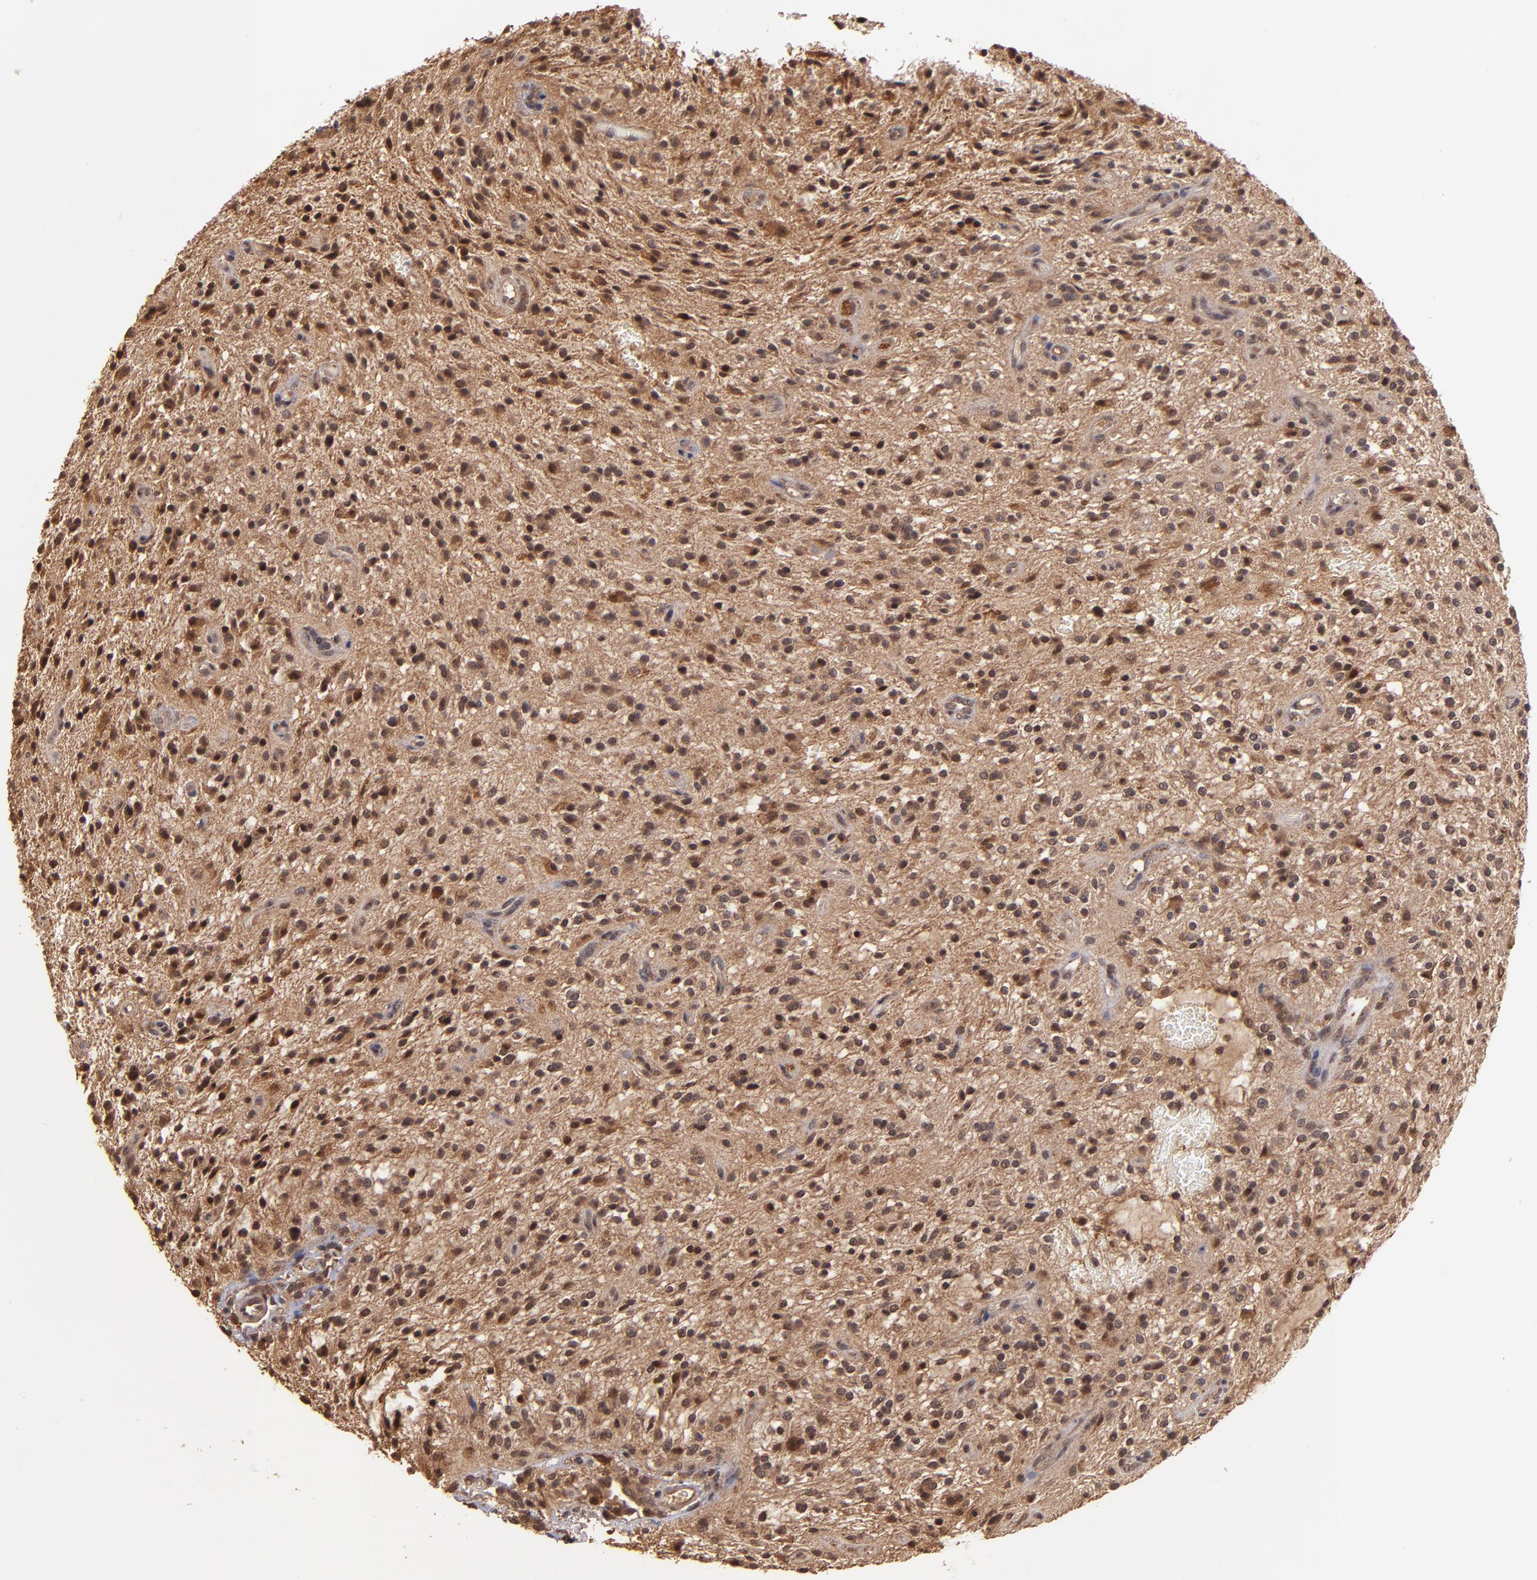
{"staining": {"intensity": "negative", "quantity": "none", "location": "none"}, "tissue": "glioma", "cell_type": "Tumor cells", "image_type": "cancer", "snomed": [{"axis": "morphology", "description": "Glioma, malignant, NOS"}, {"axis": "topography", "description": "Cerebellum"}], "caption": "Glioma (malignant) was stained to show a protein in brown. There is no significant expression in tumor cells. (Stains: DAB immunohistochemistry (IHC) with hematoxylin counter stain, Microscopy: brightfield microscopy at high magnification).", "gene": "RIOK3", "patient": {"sex": "female", "age": 10}}